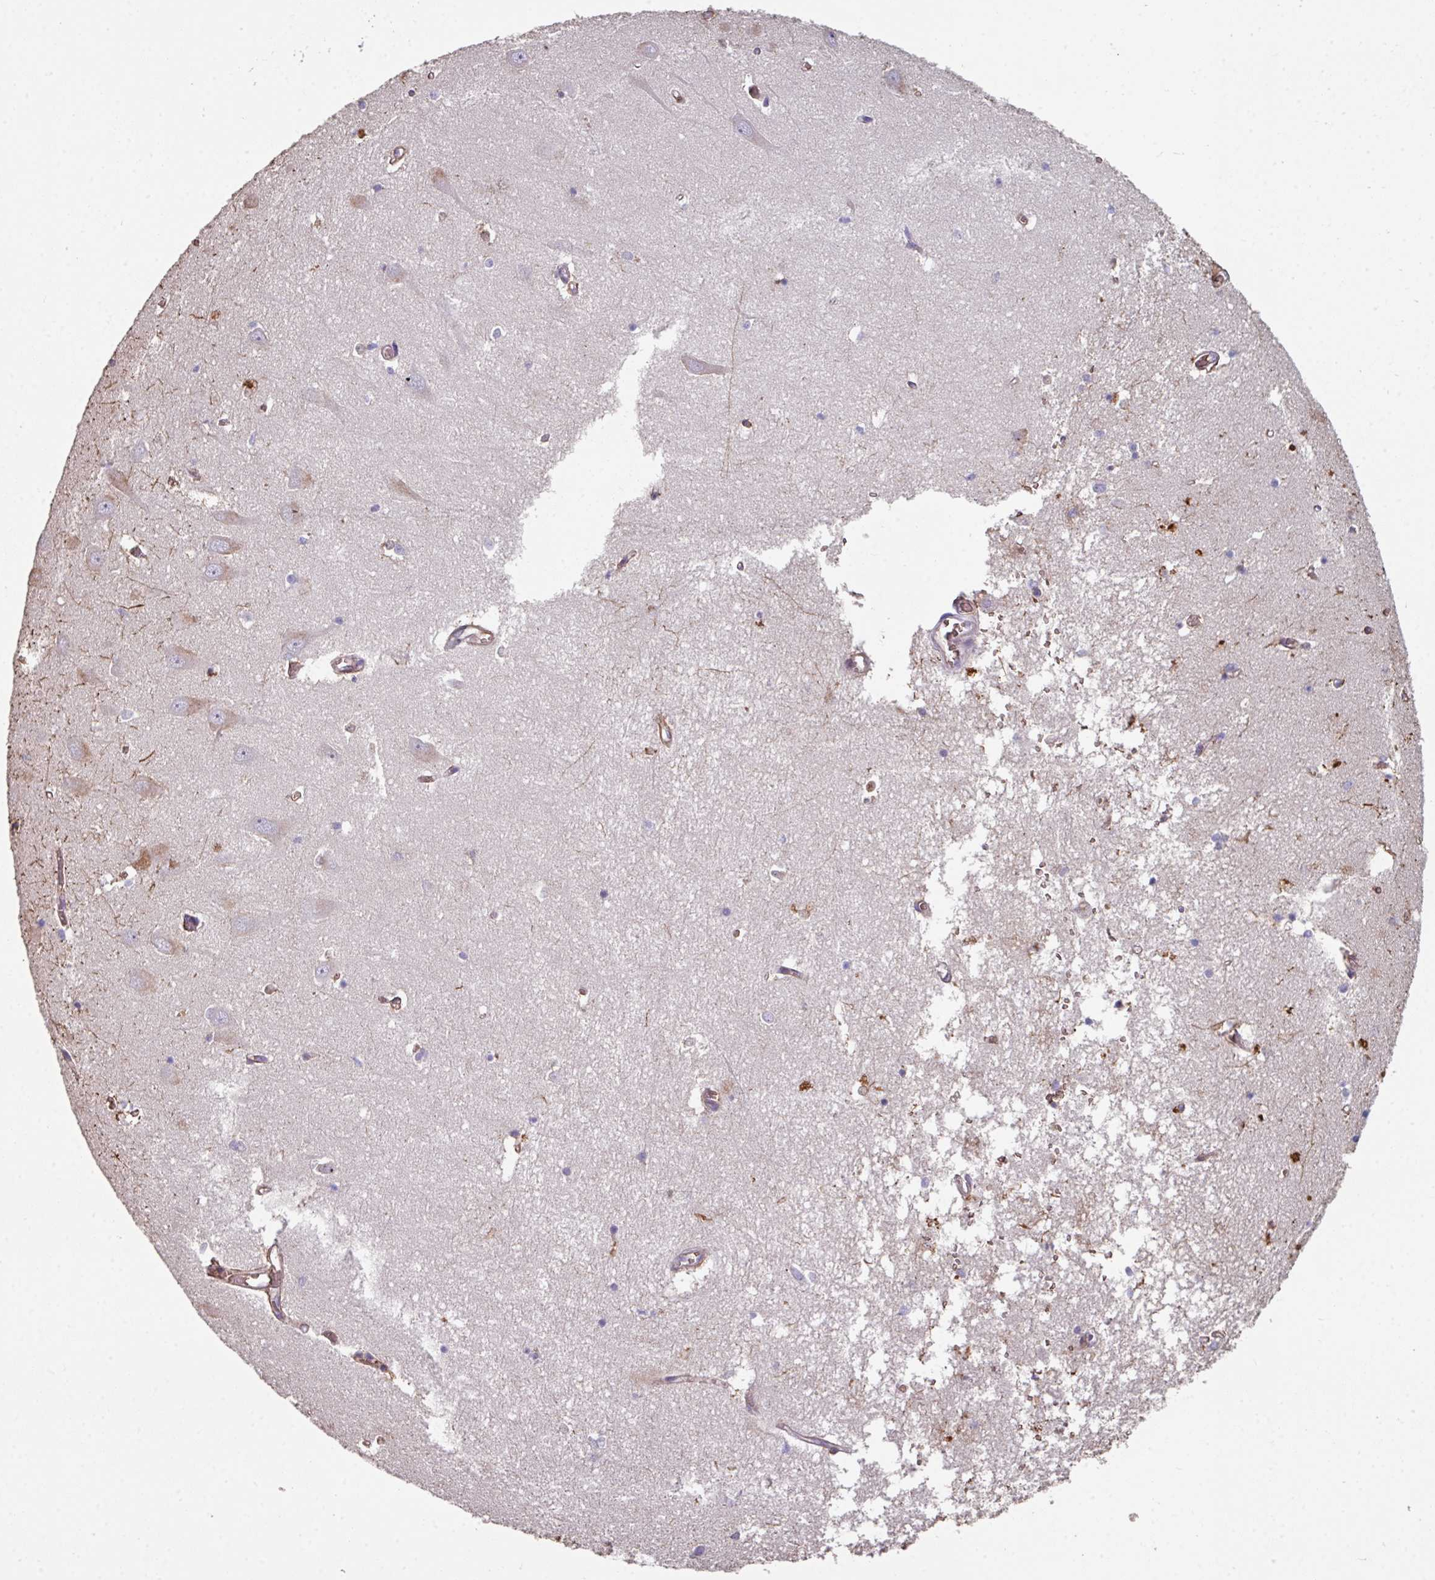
{"staining": {"intensity": "moderate", "quantity": "<25%", "location": "cytoplasmic/membranous"}, "tissue": "hippocampus", "cell_type": "Glial cells", "image_type": "normal", "snomed": [{"axis": "morphology", "description": "Normal tissue, NOS"}, {"axis": "topography", "description": "Hippocampus"}], "caption": "Protein expression analysis of unremarkable hippocampus displays moderate cytoplasmic/membranous staining in approximately <25% of glial cells.", "gene": "ANO9", "patient": {"sex": "male", "age": 70}}